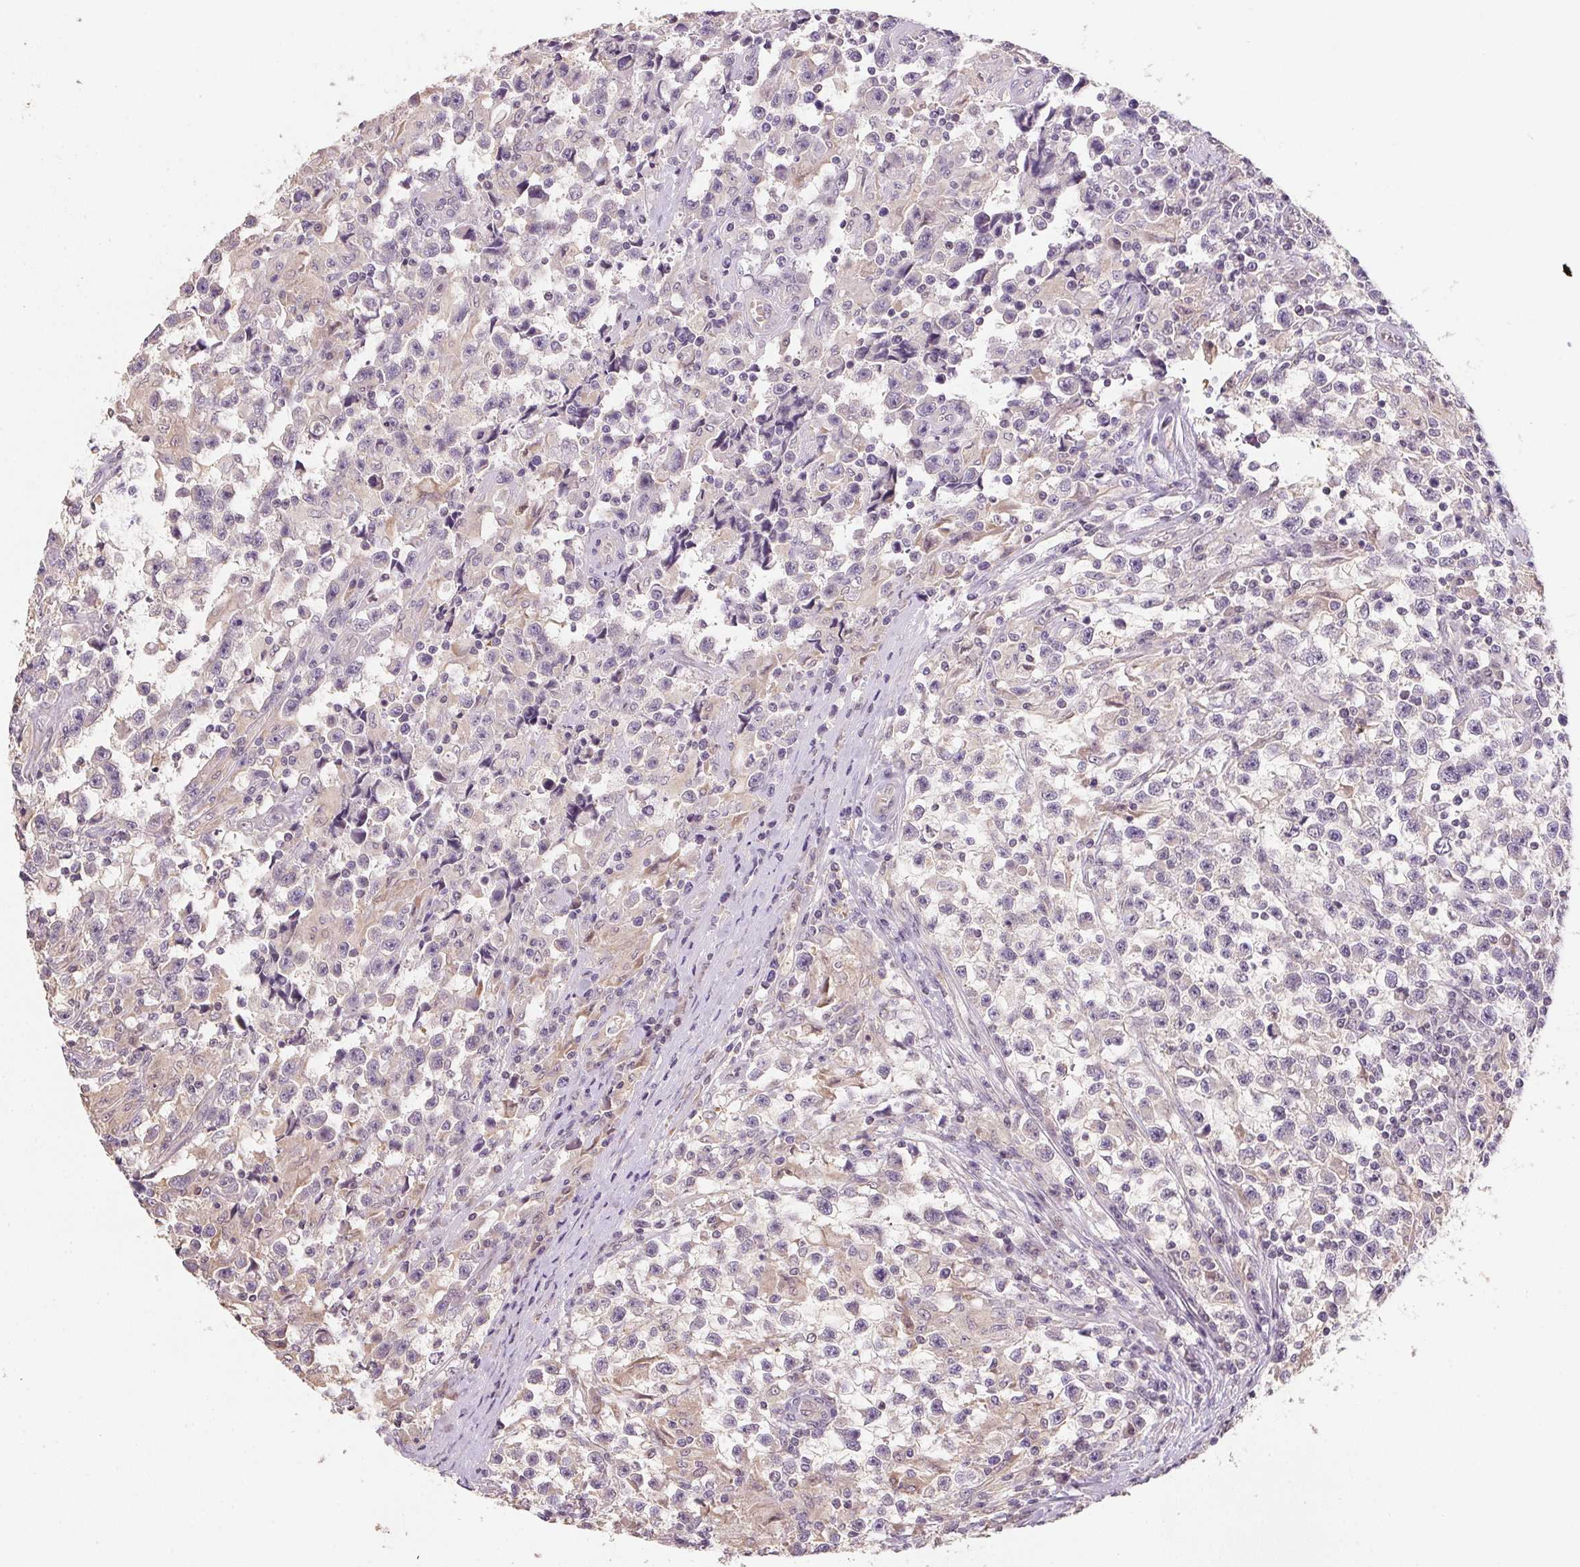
{"staining": {"intensity": "negative", "quantity": "none", "location": "none"}, "tissue": "testis cancer", "cell_type": "Tumor cells", "image_type": "cancer", "snomed": [{"axis": "morphology", "description": "Seminoma, NOS"}, {"axis": "topography", "description": "Testis"}], "caption": "Seminoma (testis) stained for a protein using immunohistochemistry (IHC) exhibits no positivity tumor cells.", "gene": "ALDH8A1", "patient": {"sex": "male", "age": 31}}